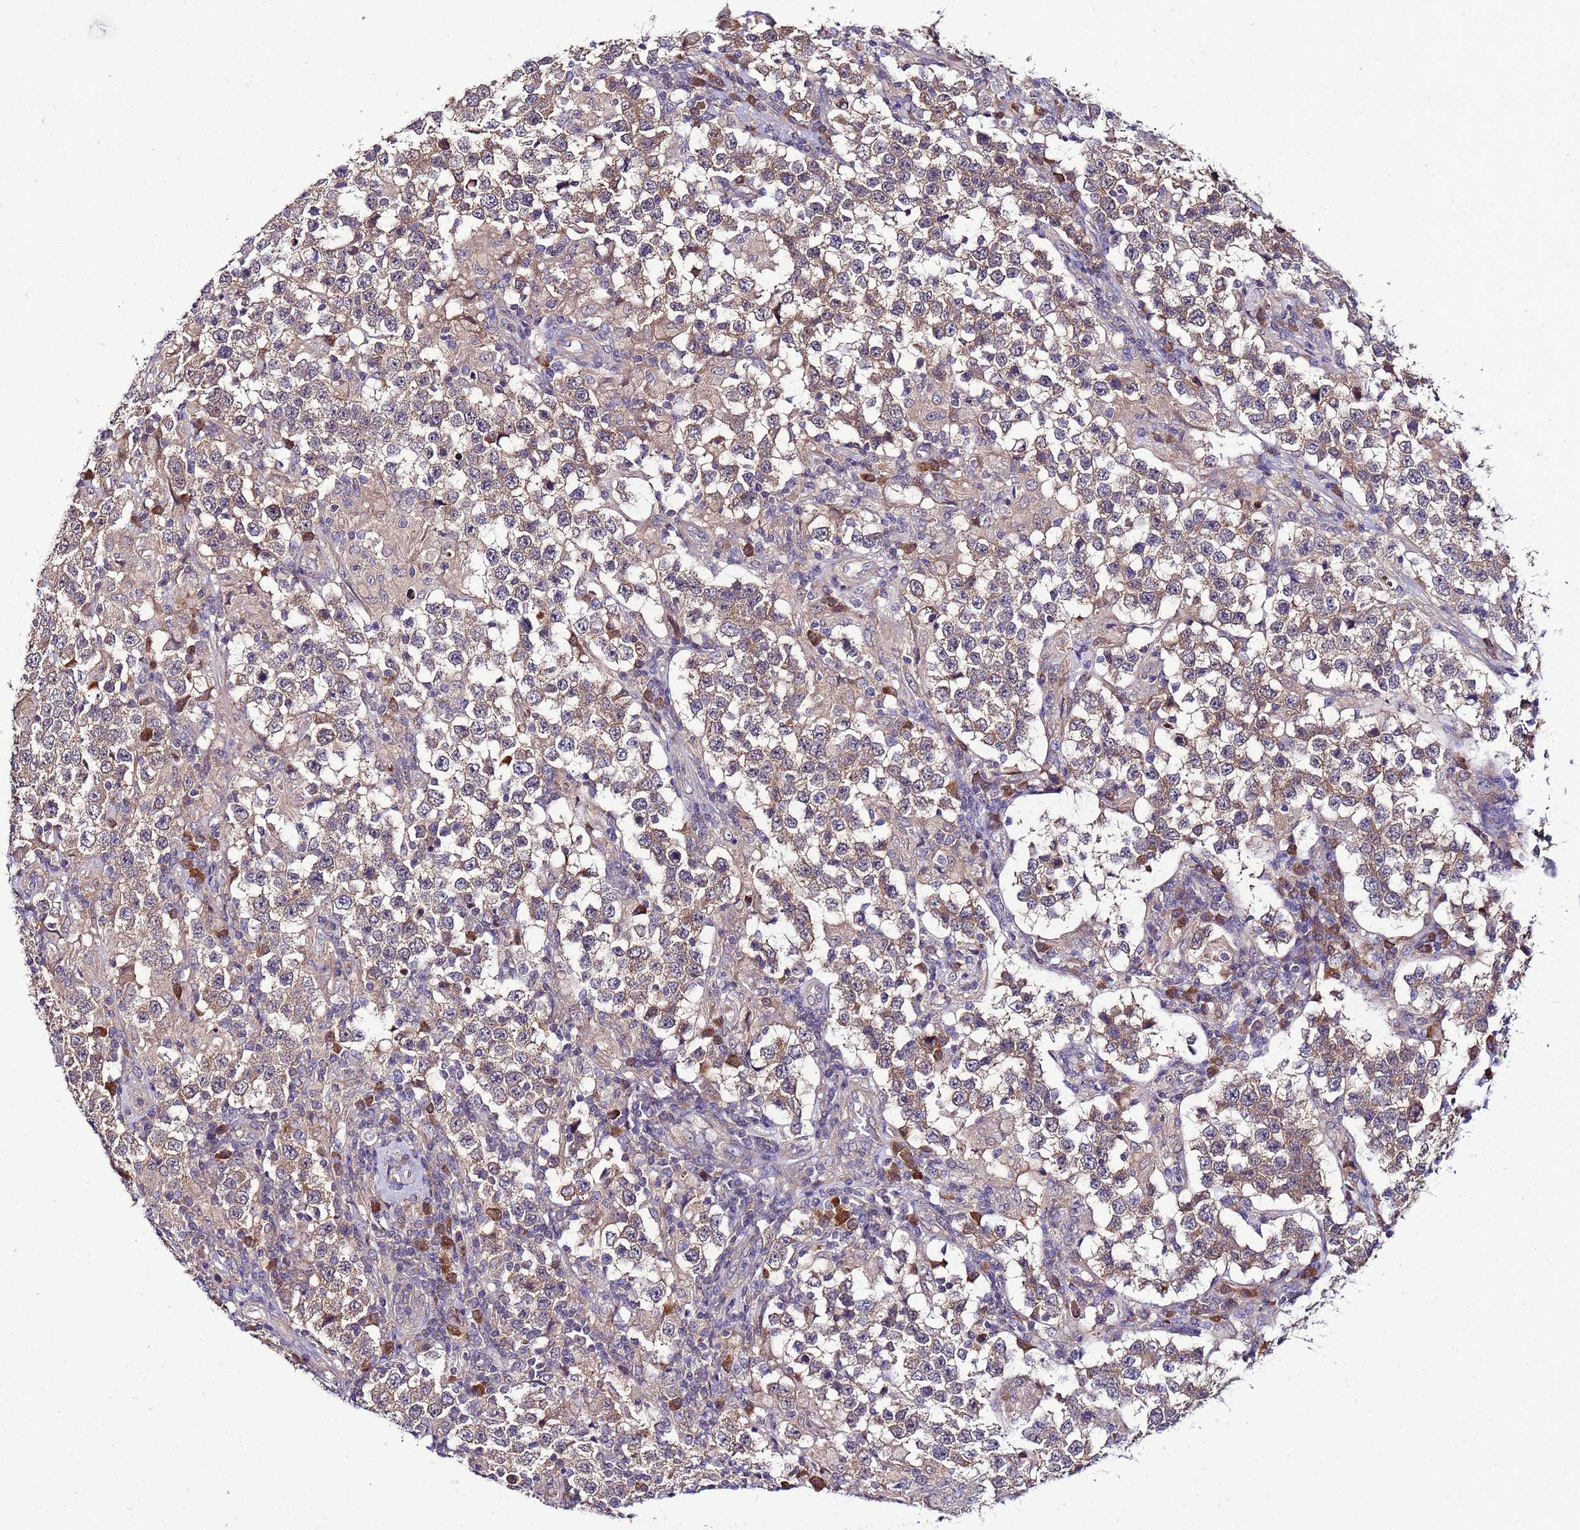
{"staining": {"intensity": "weak", "quantity": ">75%", "location": "cytoplasmic/membranous"}, "tissue": "testis cancer", "cell_type": "Tumor cells", "image_type": "cancer", "snomed": [{"axis": "morphology", "description": "Seminoma, NOS"}, {"axis": "morphology", "description": "Carcinoma, Embryonal, NOS"}, {"axis": "topography", "description": "Testis"}], "caption": "Tumor cells show low levels of weak cytoplasmic/membranous expression in about >75% of cells in embryonal carcinoma (testis). The protein is shown in brown color, while the nuclei are stained blue.", "gene": "NAXE", "patient": {"sex": "male", "age": 41}}